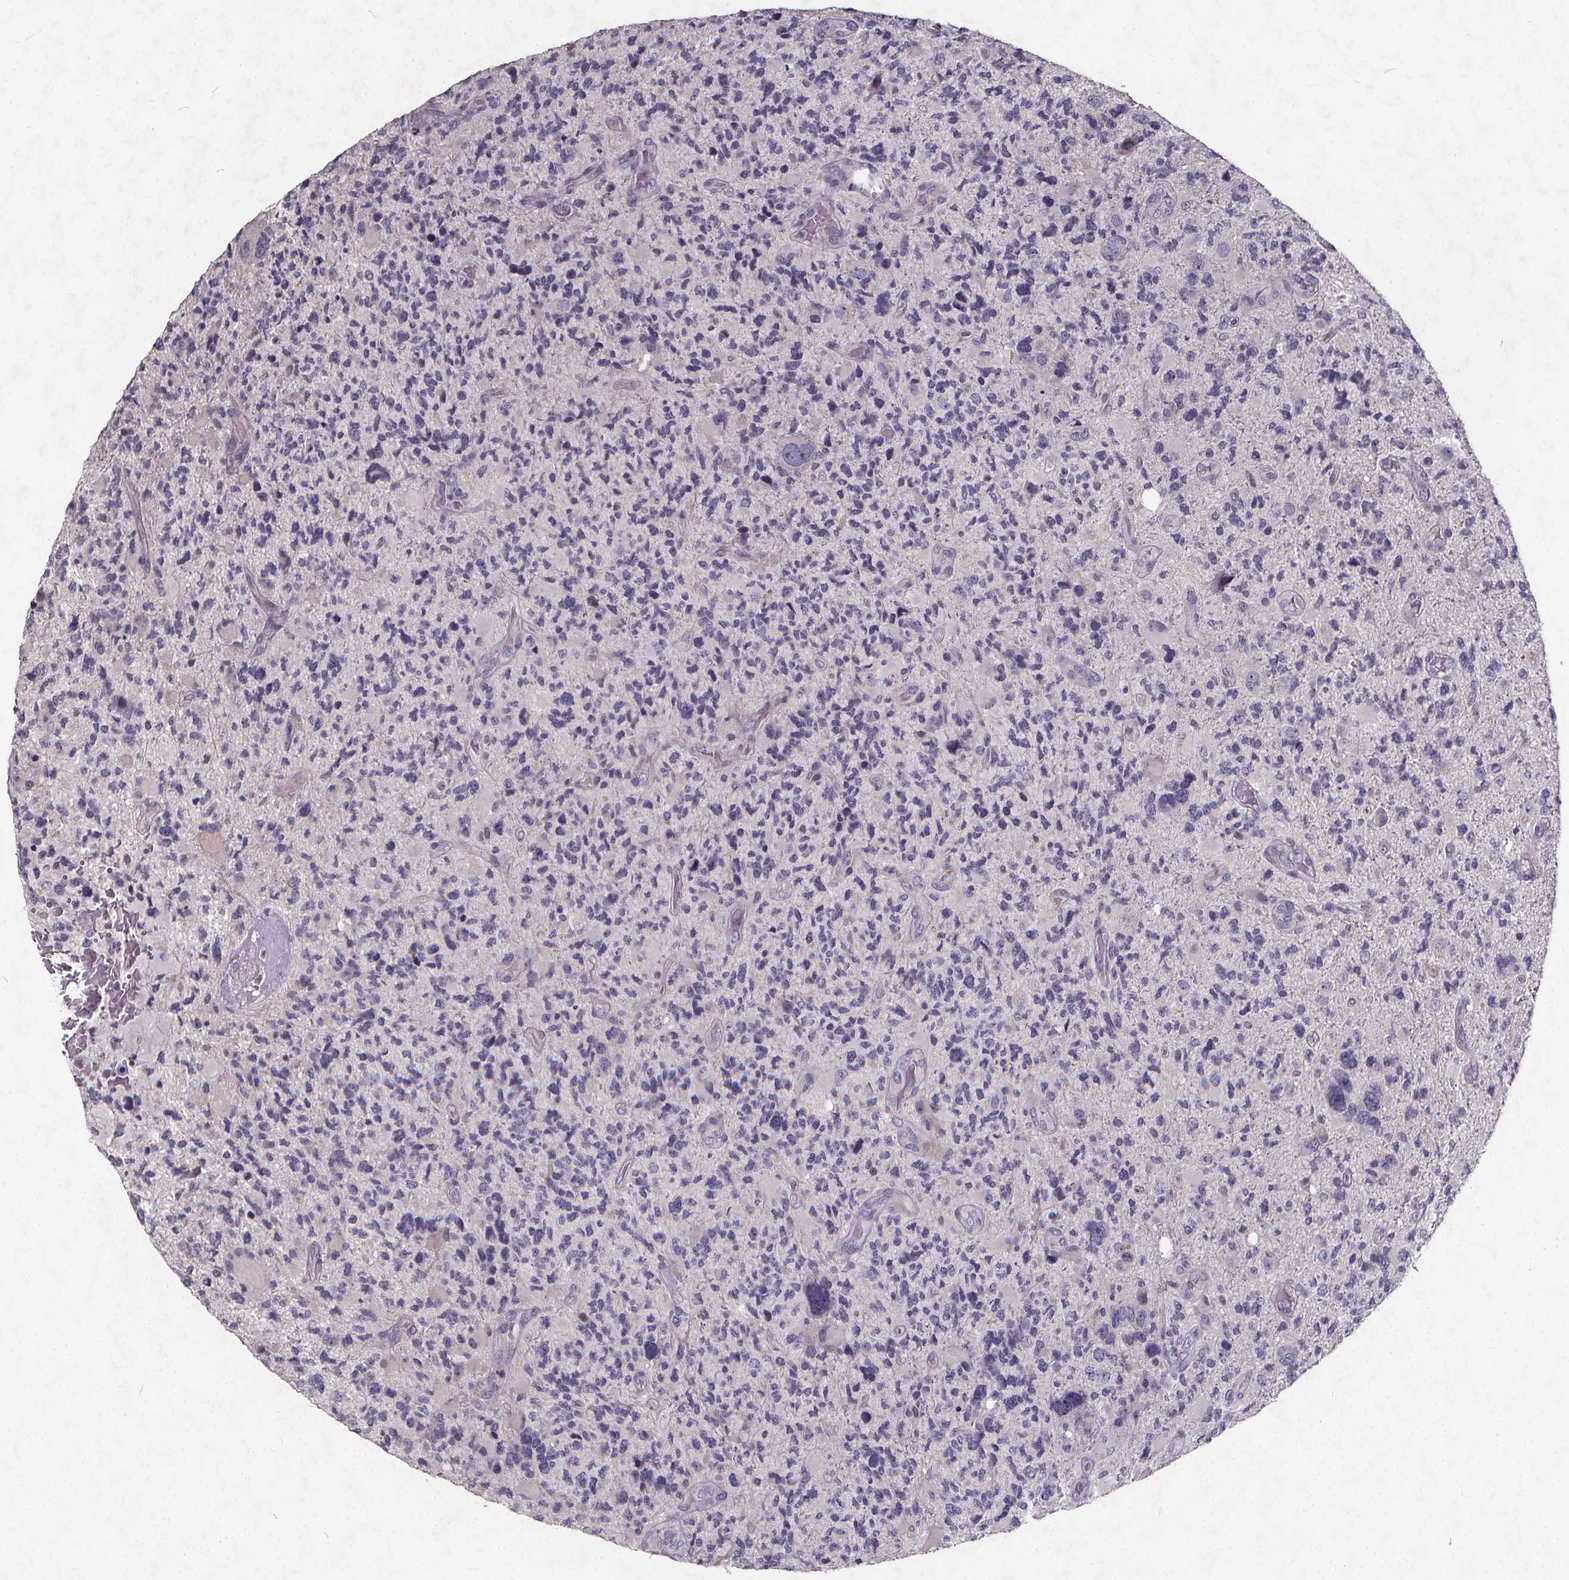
{"staining": {"intensity": "negative", "quantity": "none", "location": "none"}, "tissue": "glioma", "cell_type": "Tumor cells", "image_type": "cancer", "snomed": [{"axis": "morphology", "description": "Glioma, malignant, High grade"}, {"axis": "topography", "description": "Brain"}], "caption": "Immunohistochemistry (IHC) image of glioma stained for a protein (brown), which reveals no positivity in tumor cells.", "gene": "TSPAN14", "patient": {"sex": "female", "age": 71}}